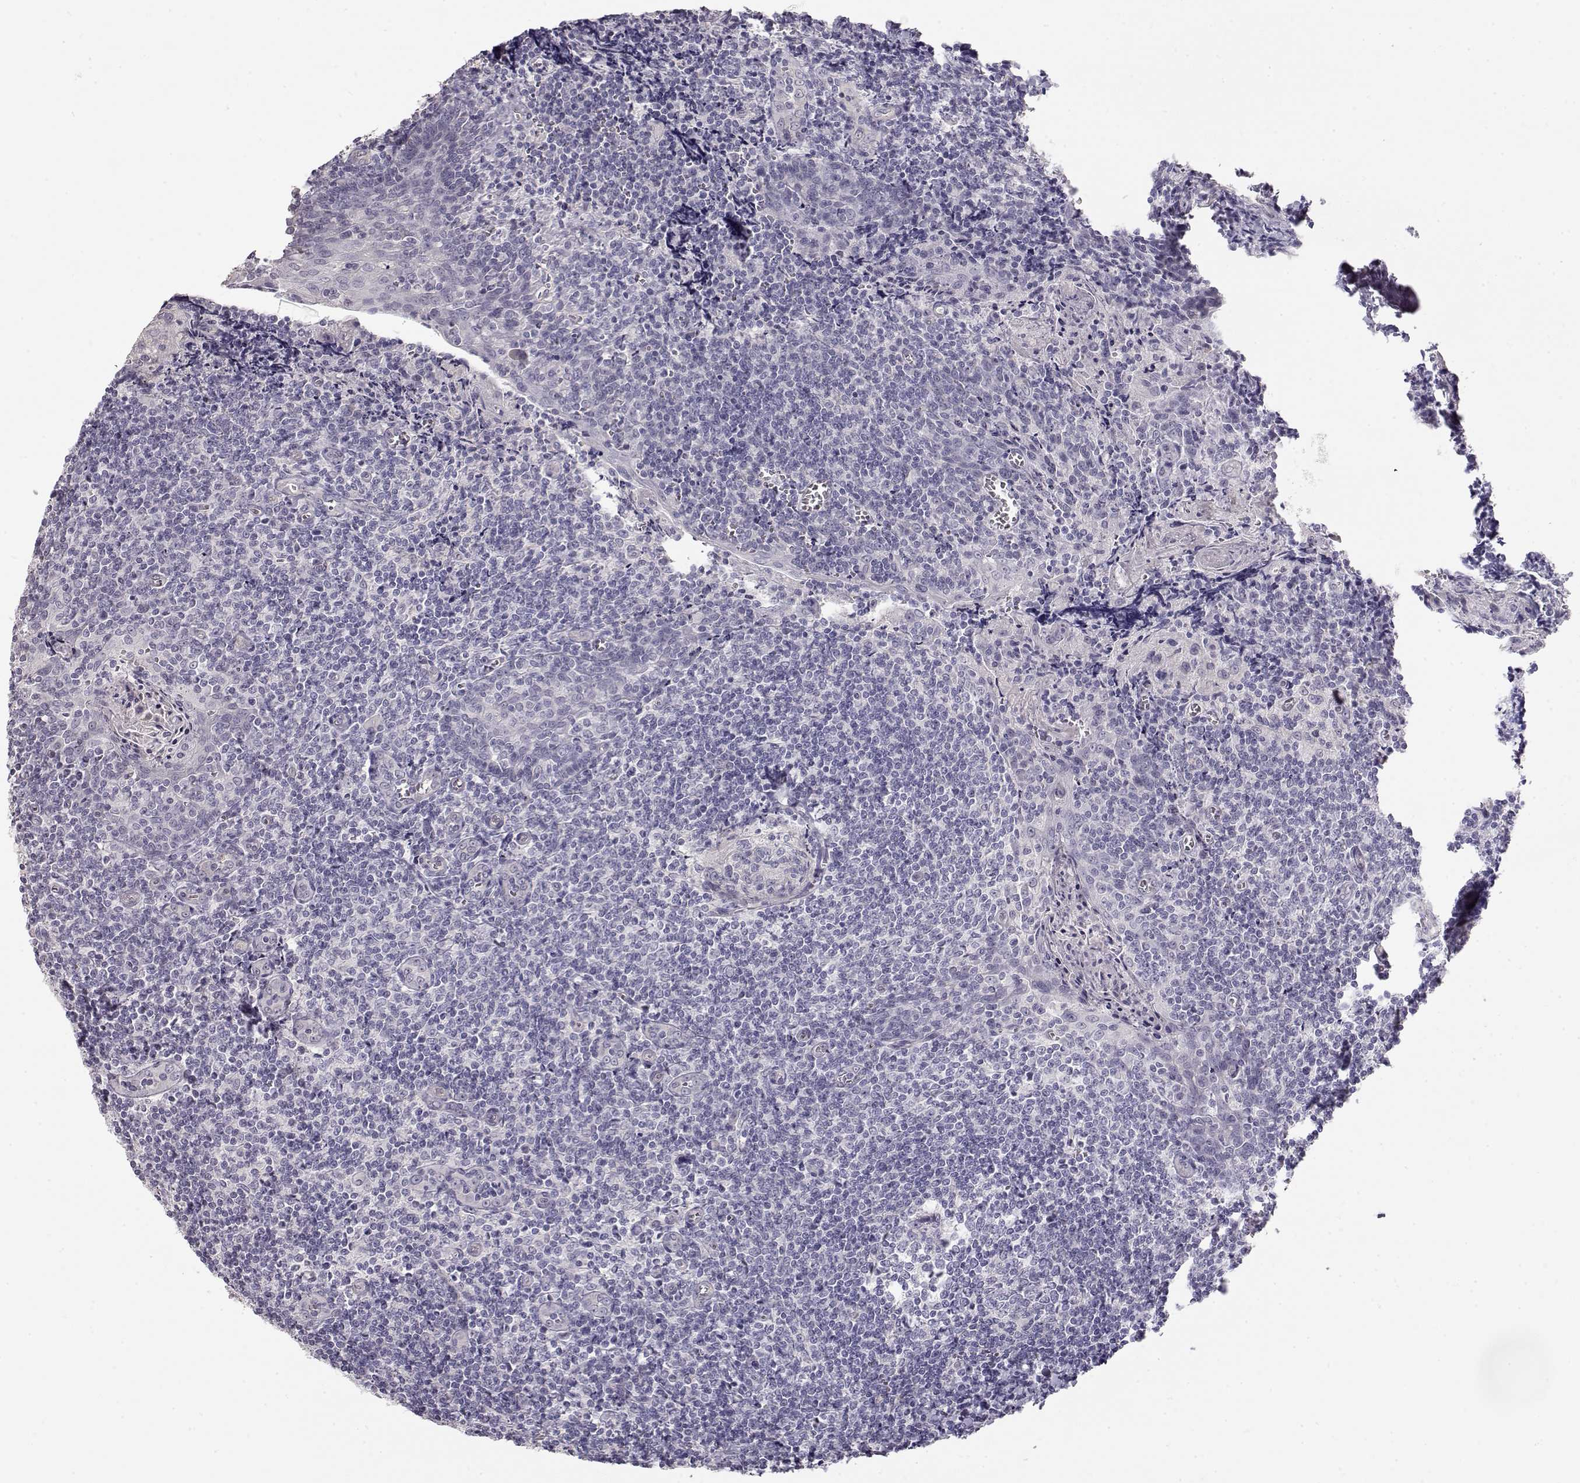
{"staining": {"intensity": "negative", "quantity": "none", "location": "none"}, "tissue": "tonsil", "cell_type": "Germinal center cells", "image_type": "normal", "snomed": [{"axis": "morphology", "description": "Normal tissue, NOS"}, {"axis": "morphology", "description": "Inflammation, NOS"}, {"axis": "topography", "description": "Tonsil"}], "caption": "Germinal center cells show no significant protein expression in benign tonsil. (DAB (3,3'-diaminobenzidine) IHC visualized using brightfield microscopy, high magnification).", "gene": "SLC18A1", "patient": {"sex": "female", "age": 31}}